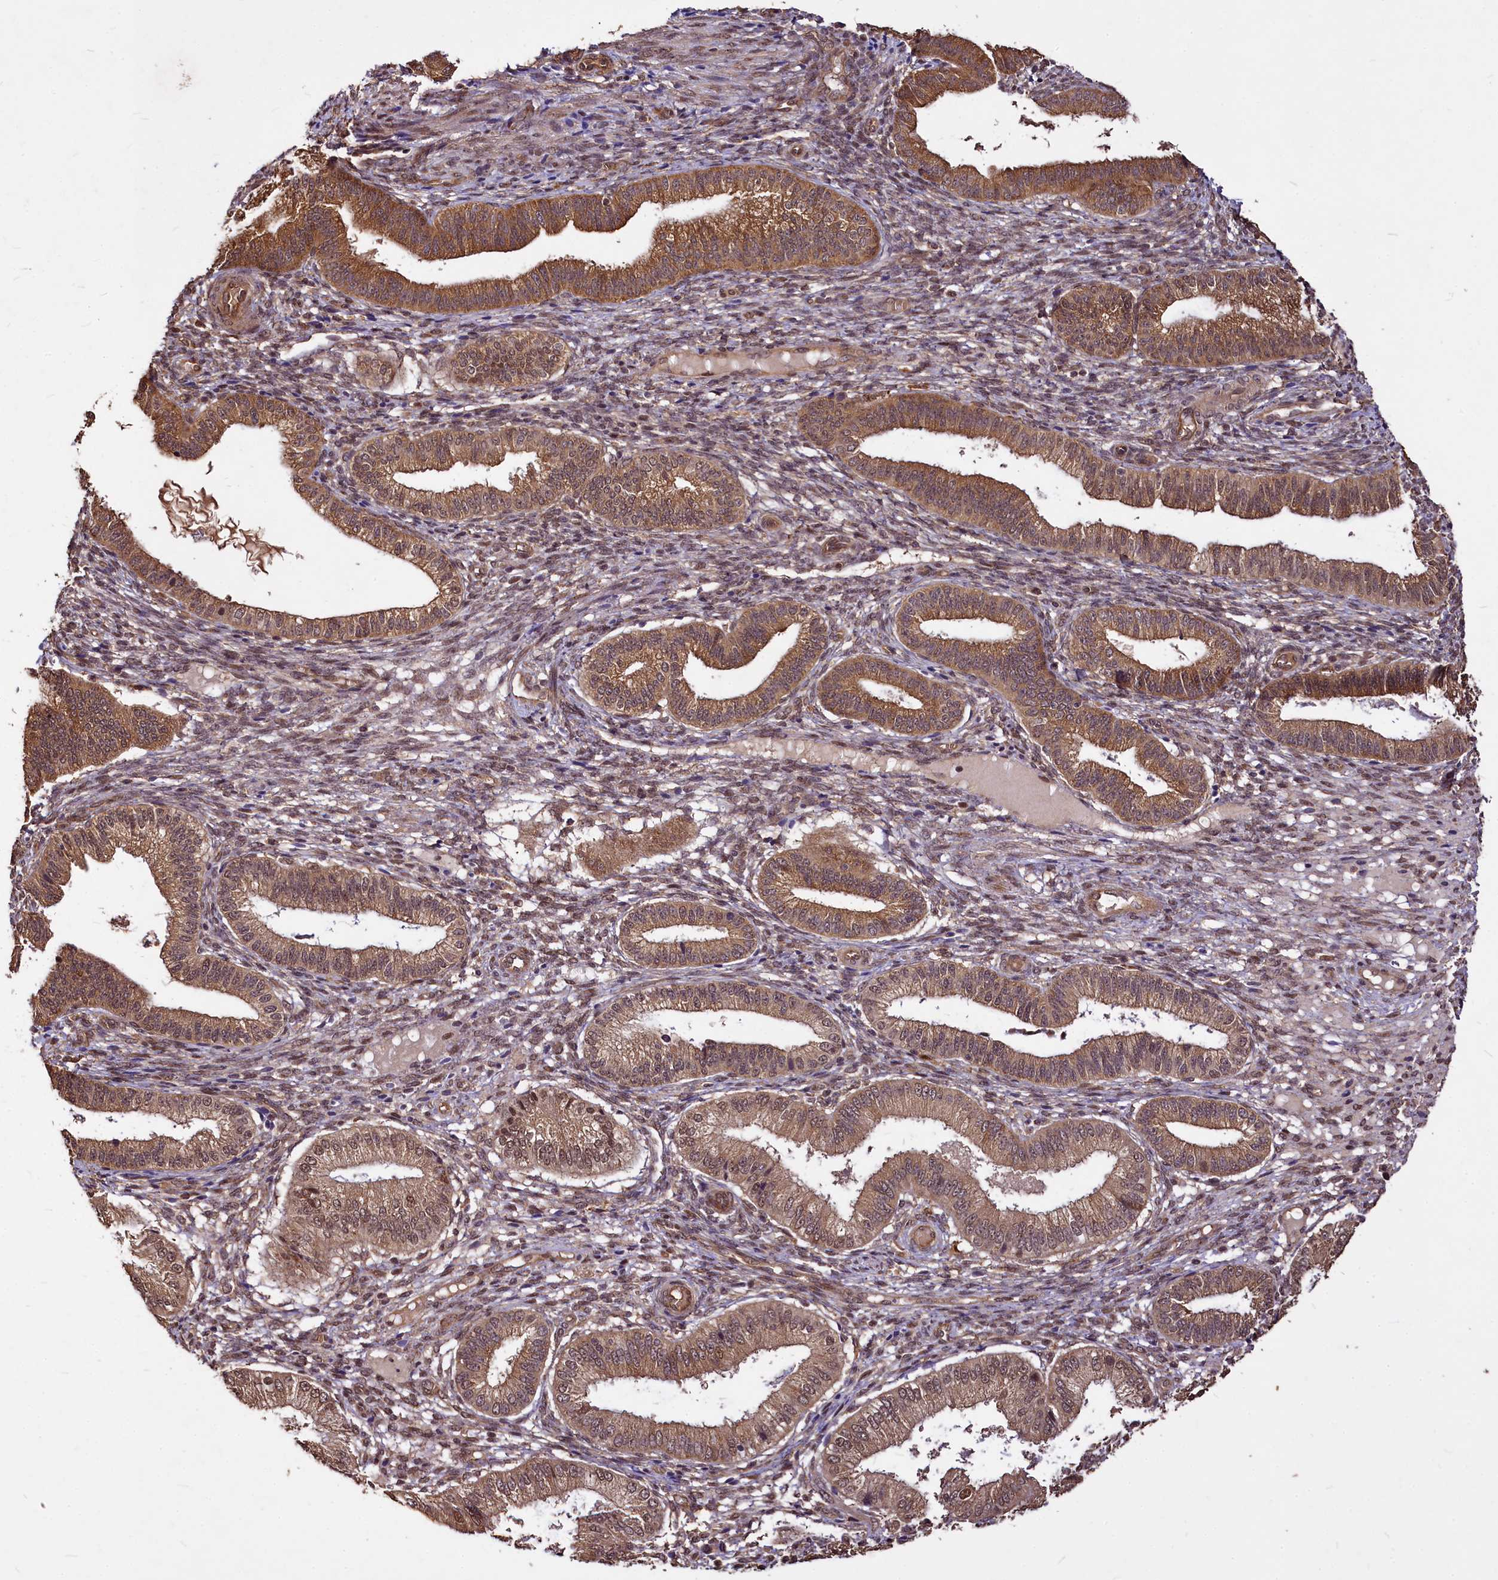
{"staining": {"intensity": "weak", "quantity": "25%-75%", "location": "nuclear"}, "tissue": "endometrium", "cell_type": "Cells in endometrial stroma", "image_type": "normal", "snomed": [{"axis": "morphology", "description": "Normal tissue, NOS"}, {"axis": "topography", "description": "Endometrium"}], "caption": "A high-resolution micrograph shows immunohistochemistry staining of normal endometrium, which displays weak nuclear staining in about 25%-75% of cells in endometrial stroma. The staining was performed using DAB (3,3'-diaminobenzidine), with brown indicating positive protein expression. Nuclei are stained blue with hematoxylin.", "gene": "VPS51", "patient": {"sex": "female", "age": 39}}